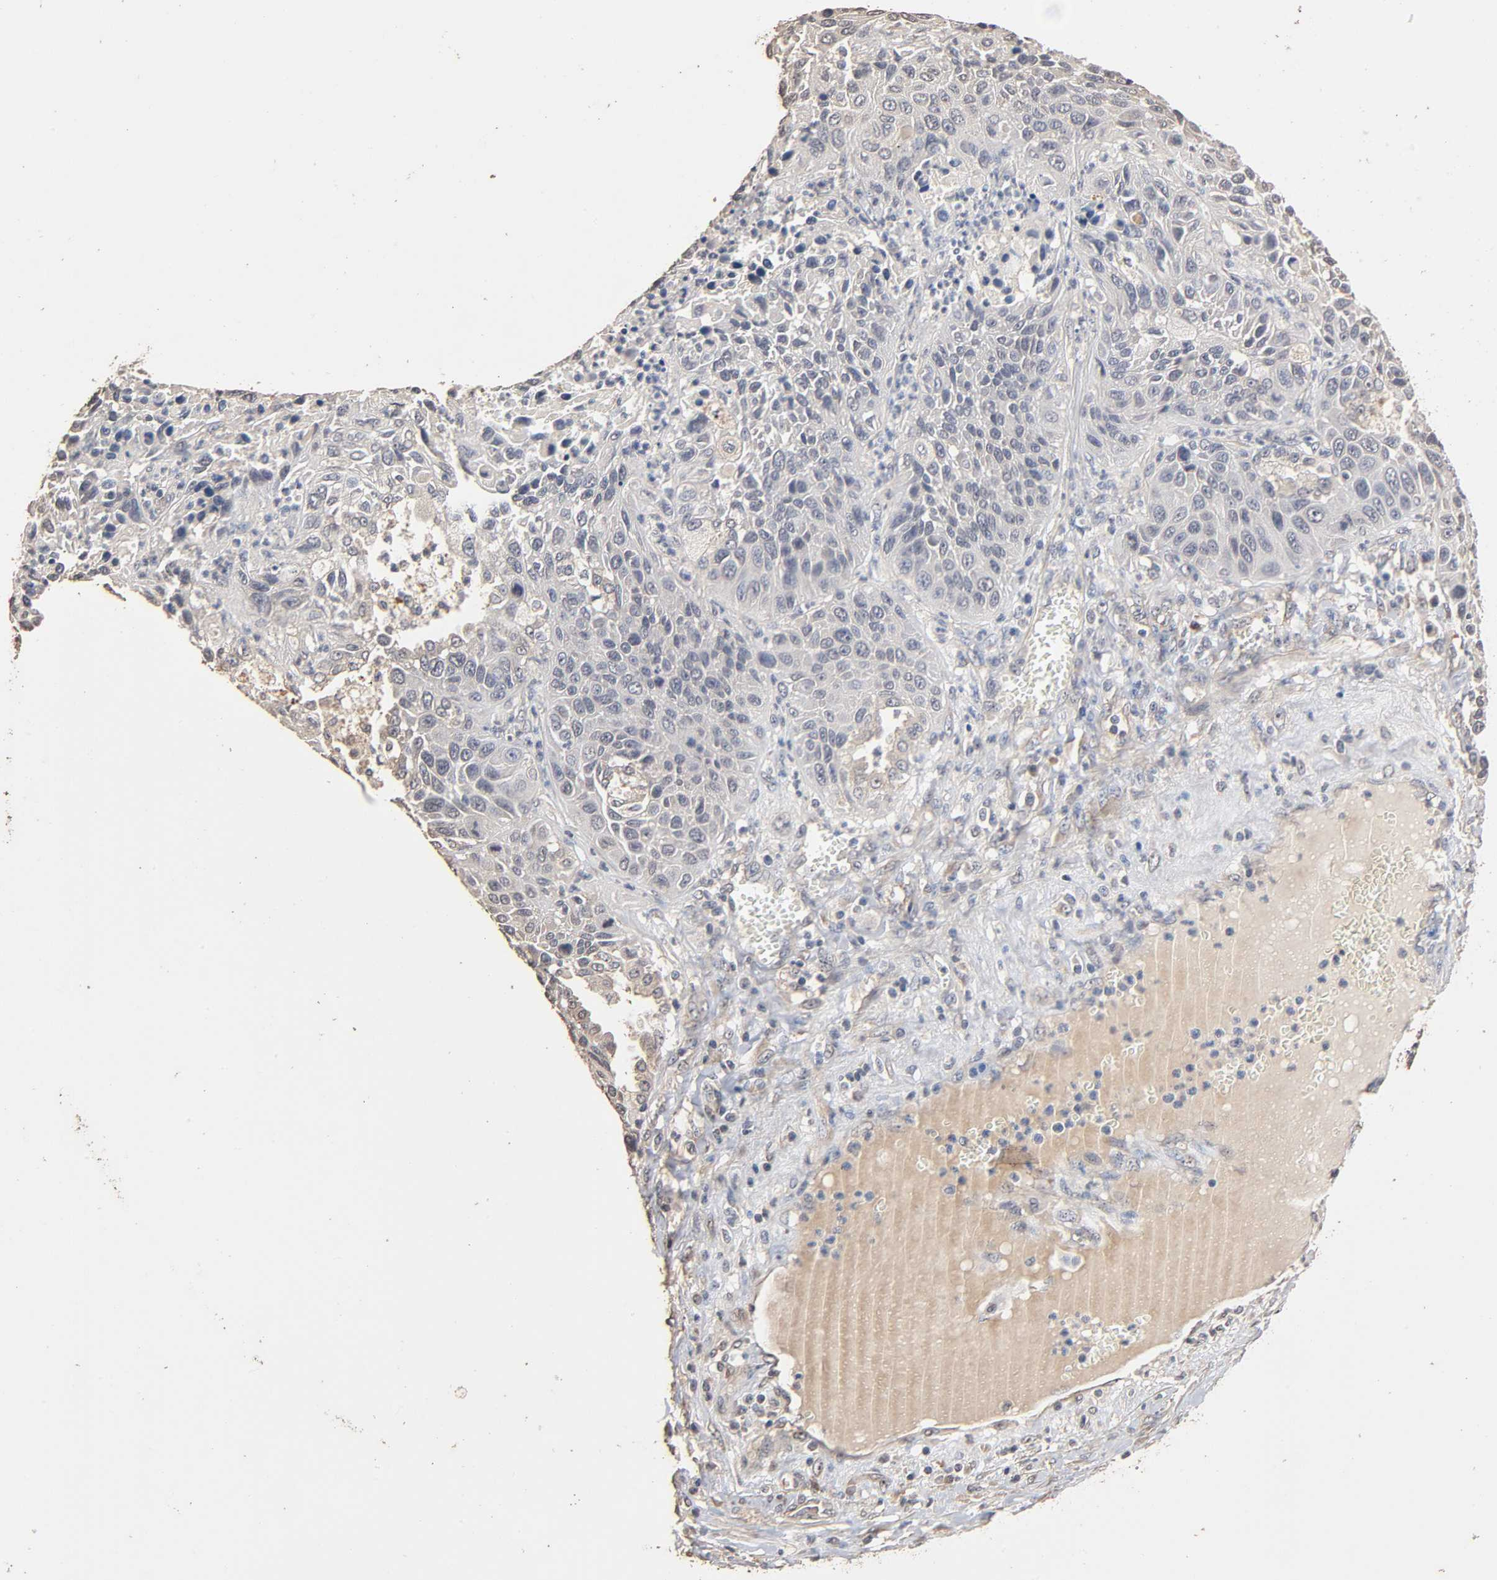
{"staining": {"intensity": "weak", "quantity": "<25%", "location": "cytoplasmic/membranous"}, "tissue": "lung cancer", "cell_type": "Tumor cells", "image_type": "cancer", "snomed": [{"axis": "morphology", "description": "Squamous cell carcinoma, NOS"}, {"axis": "topography", "description": "Lung"}], "caption": "Immunohistochemical staining of human lung cancer reveals no significant expression in tumor cells.", "gene": "ARHGEF7", "patient": {"sex": "female", "age": 76}}